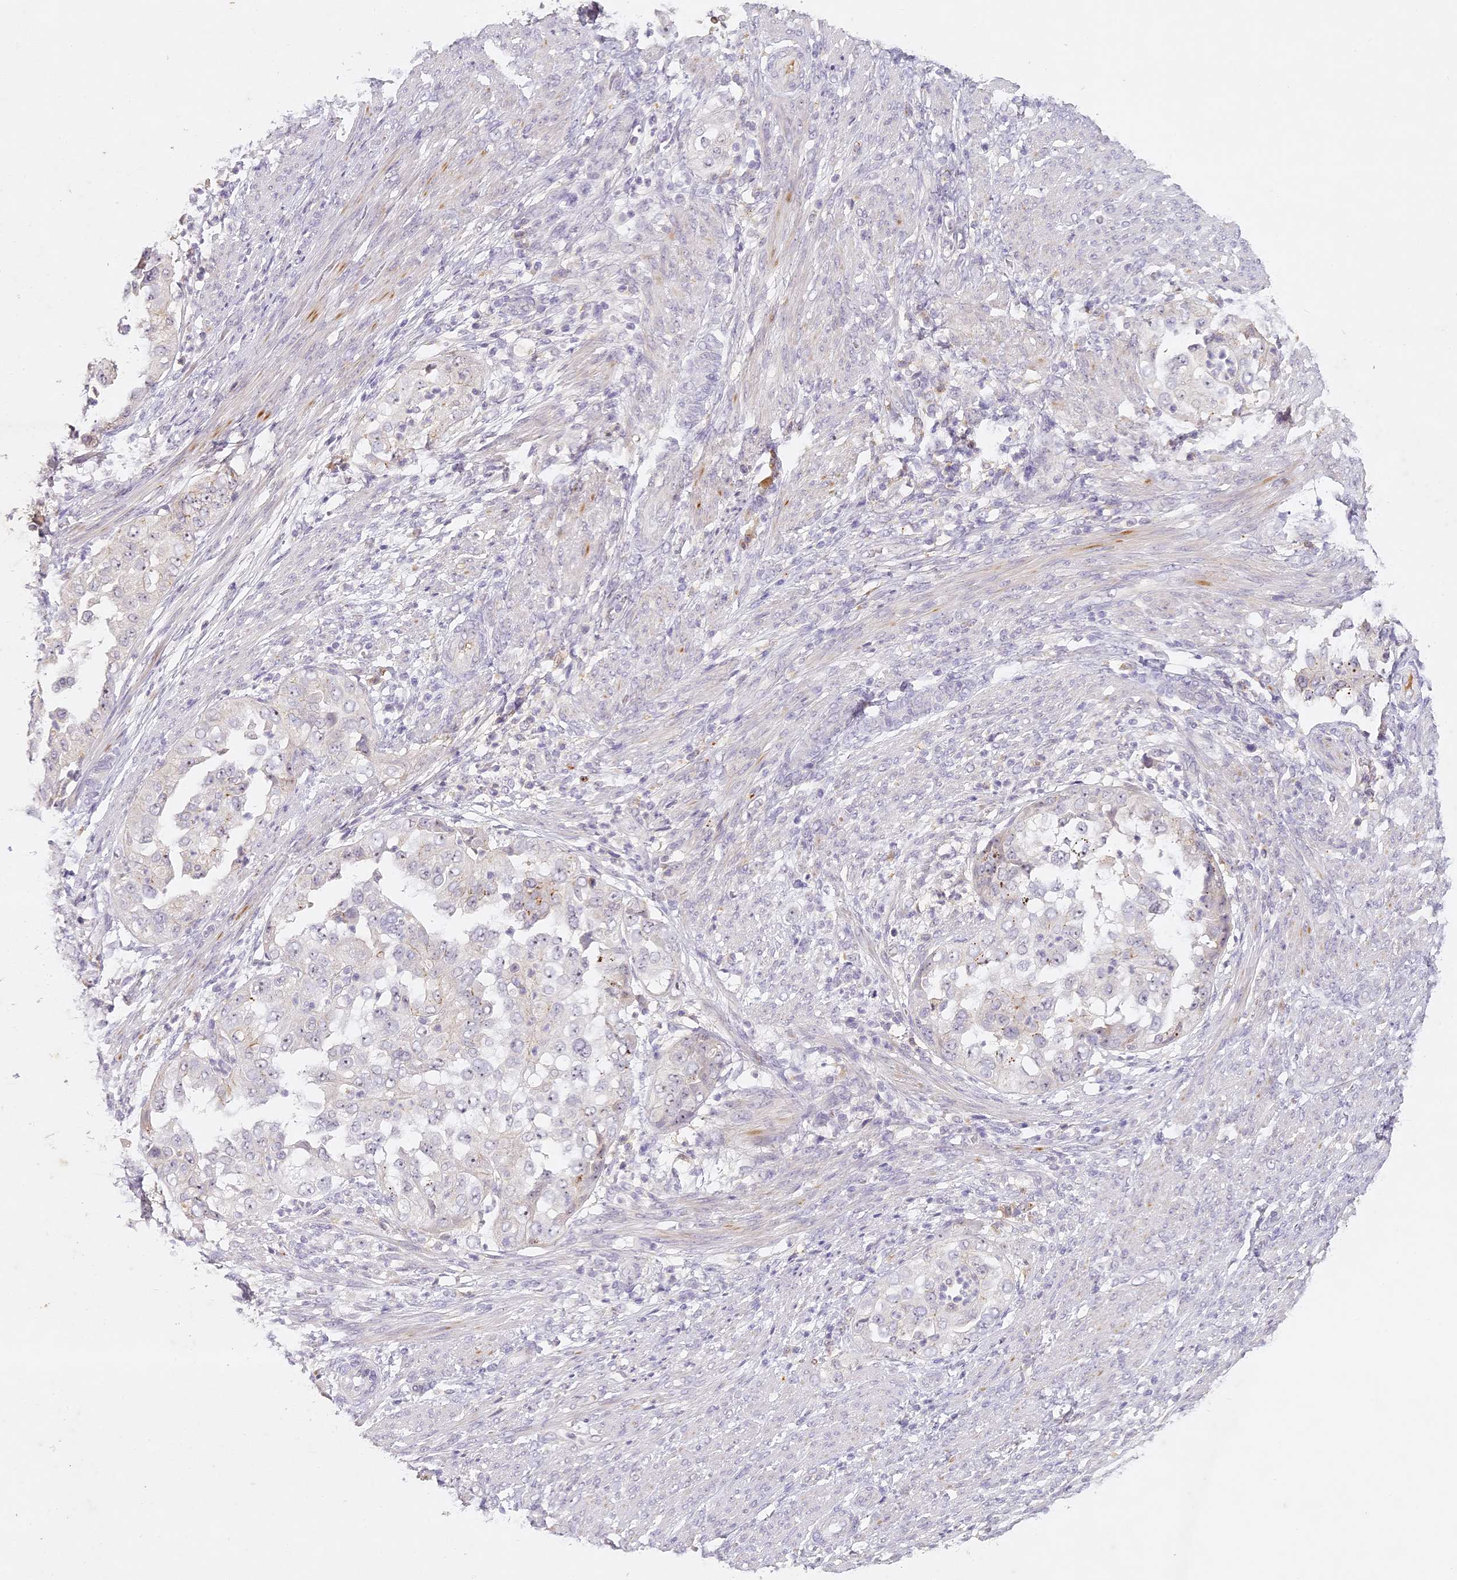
{"staining": {"intensity": "negative", "quantity": "none", "location": "none"}, "tissue": "endometrial cancer", "cell_type": "Tumor cells", "image_type": "cancer", "snomed": [{"axis": "morphology", "description": "Adenocarcinoma, NOS"}, {"axis": "topography", "description": "Endometrium"}], "caption": "There is no significant expression in tumor cells of adenocarcinoma (endometrial).", "gene": "ELL3", "patient": {"sex": "female", "age": 85}}